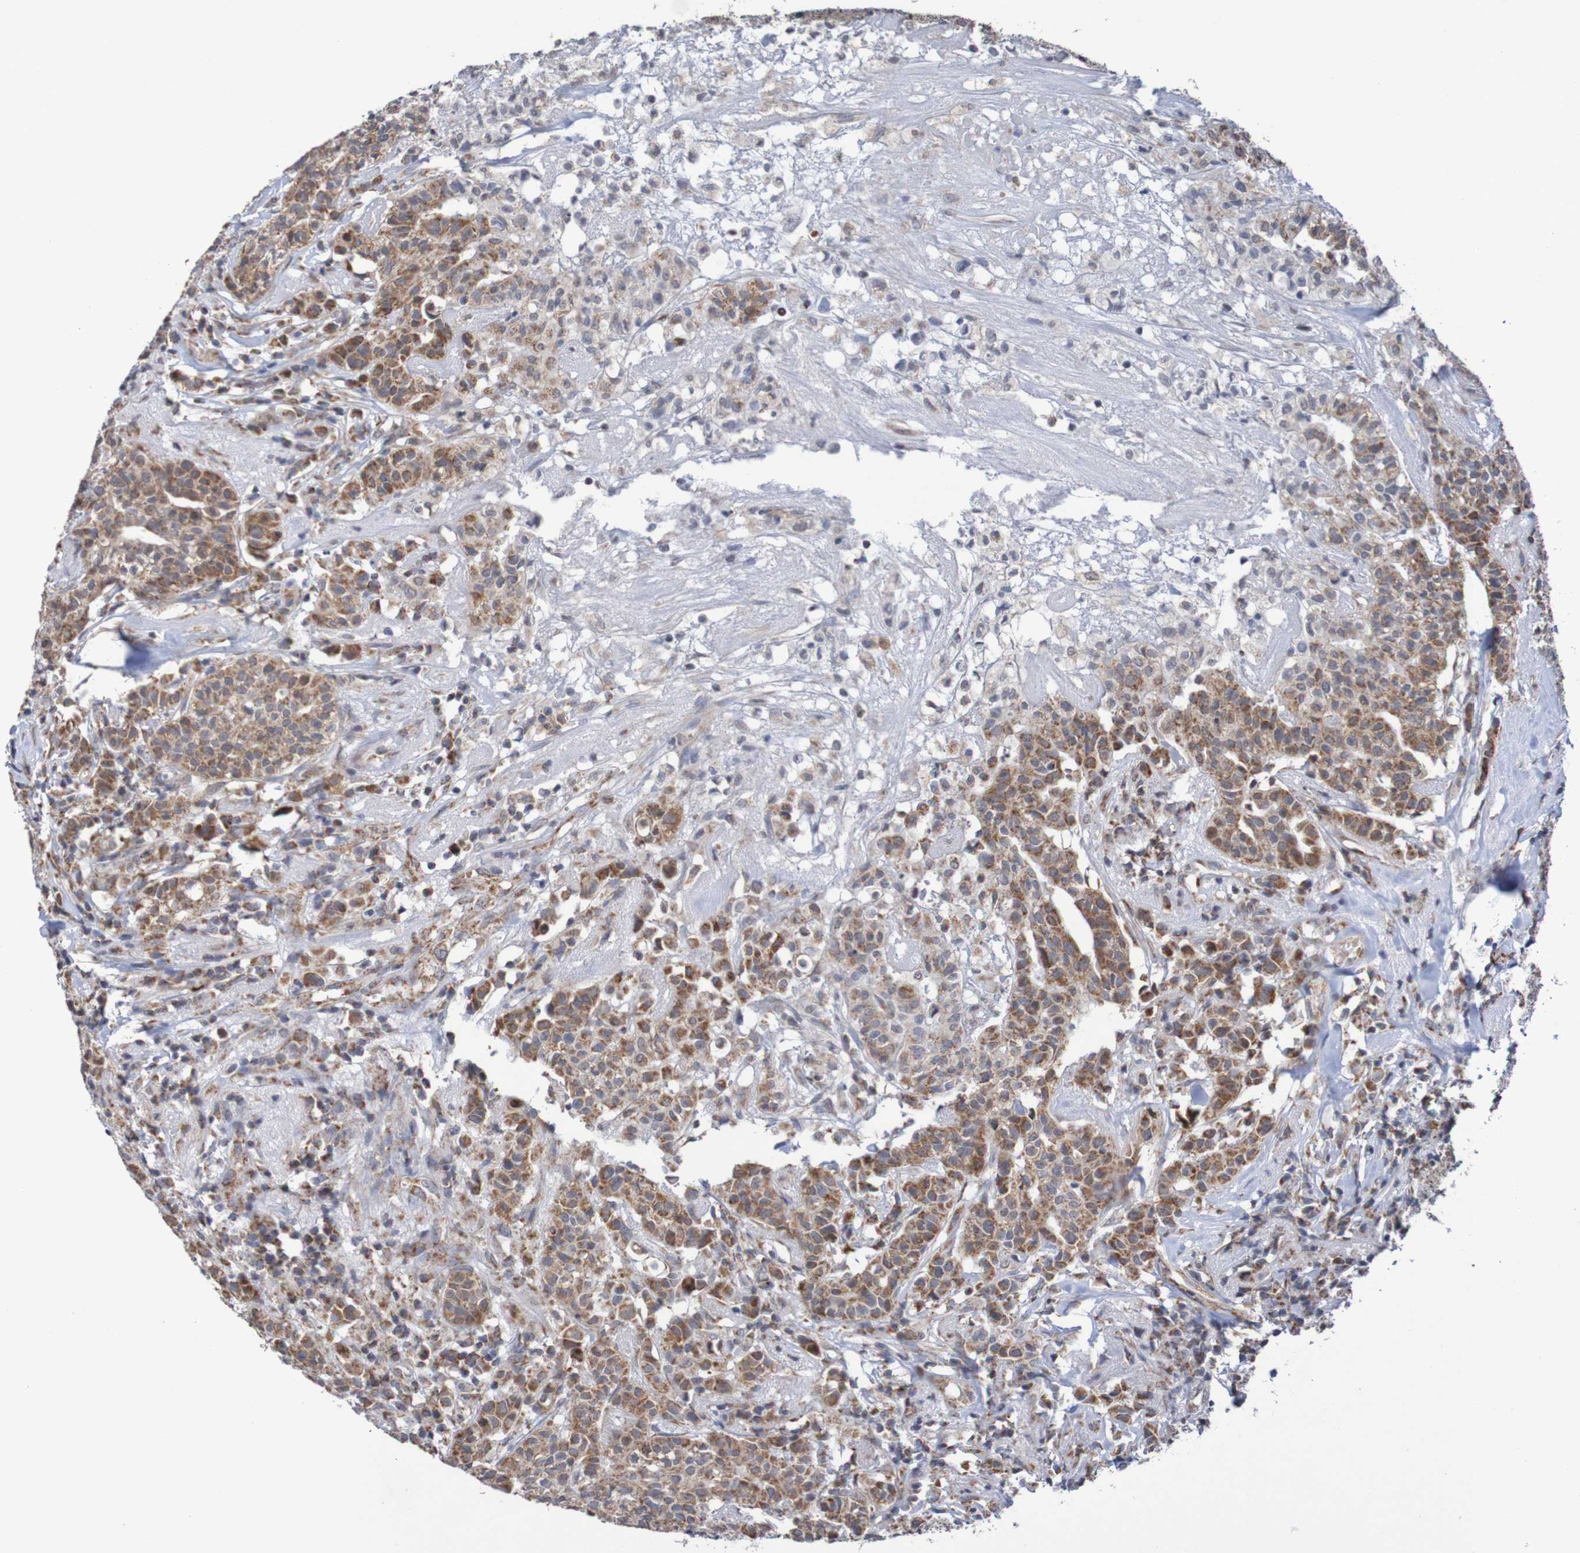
{"staining": {"intensity": "moderate", "quantity": ">75%", "location": "cytoplasmic/membranous"}, "tissue": "head and neck cancer", "cell_type": "Tumor cells", "image_type": "cancer", "snomed": [{"axis": "morphology", "description": "Adenocarcinoma, NOS"}, {"axis": "topography", "description": "Salivary gland"}, {"axis": "topography", "description": "Head-Neck"}], "caption": "The image shows immunohistochemical staining of adenocarcinoma (head and neck). There is moderate cytoplasmic/membranous staining is seen in approximately >75% of tumor cells. (DAB (3,3'-diaminobenzidine) IHC with brightfield microscopy, high magnification).", "gene": "DVL1", "patient": {"sex": "female", "age": 65}}